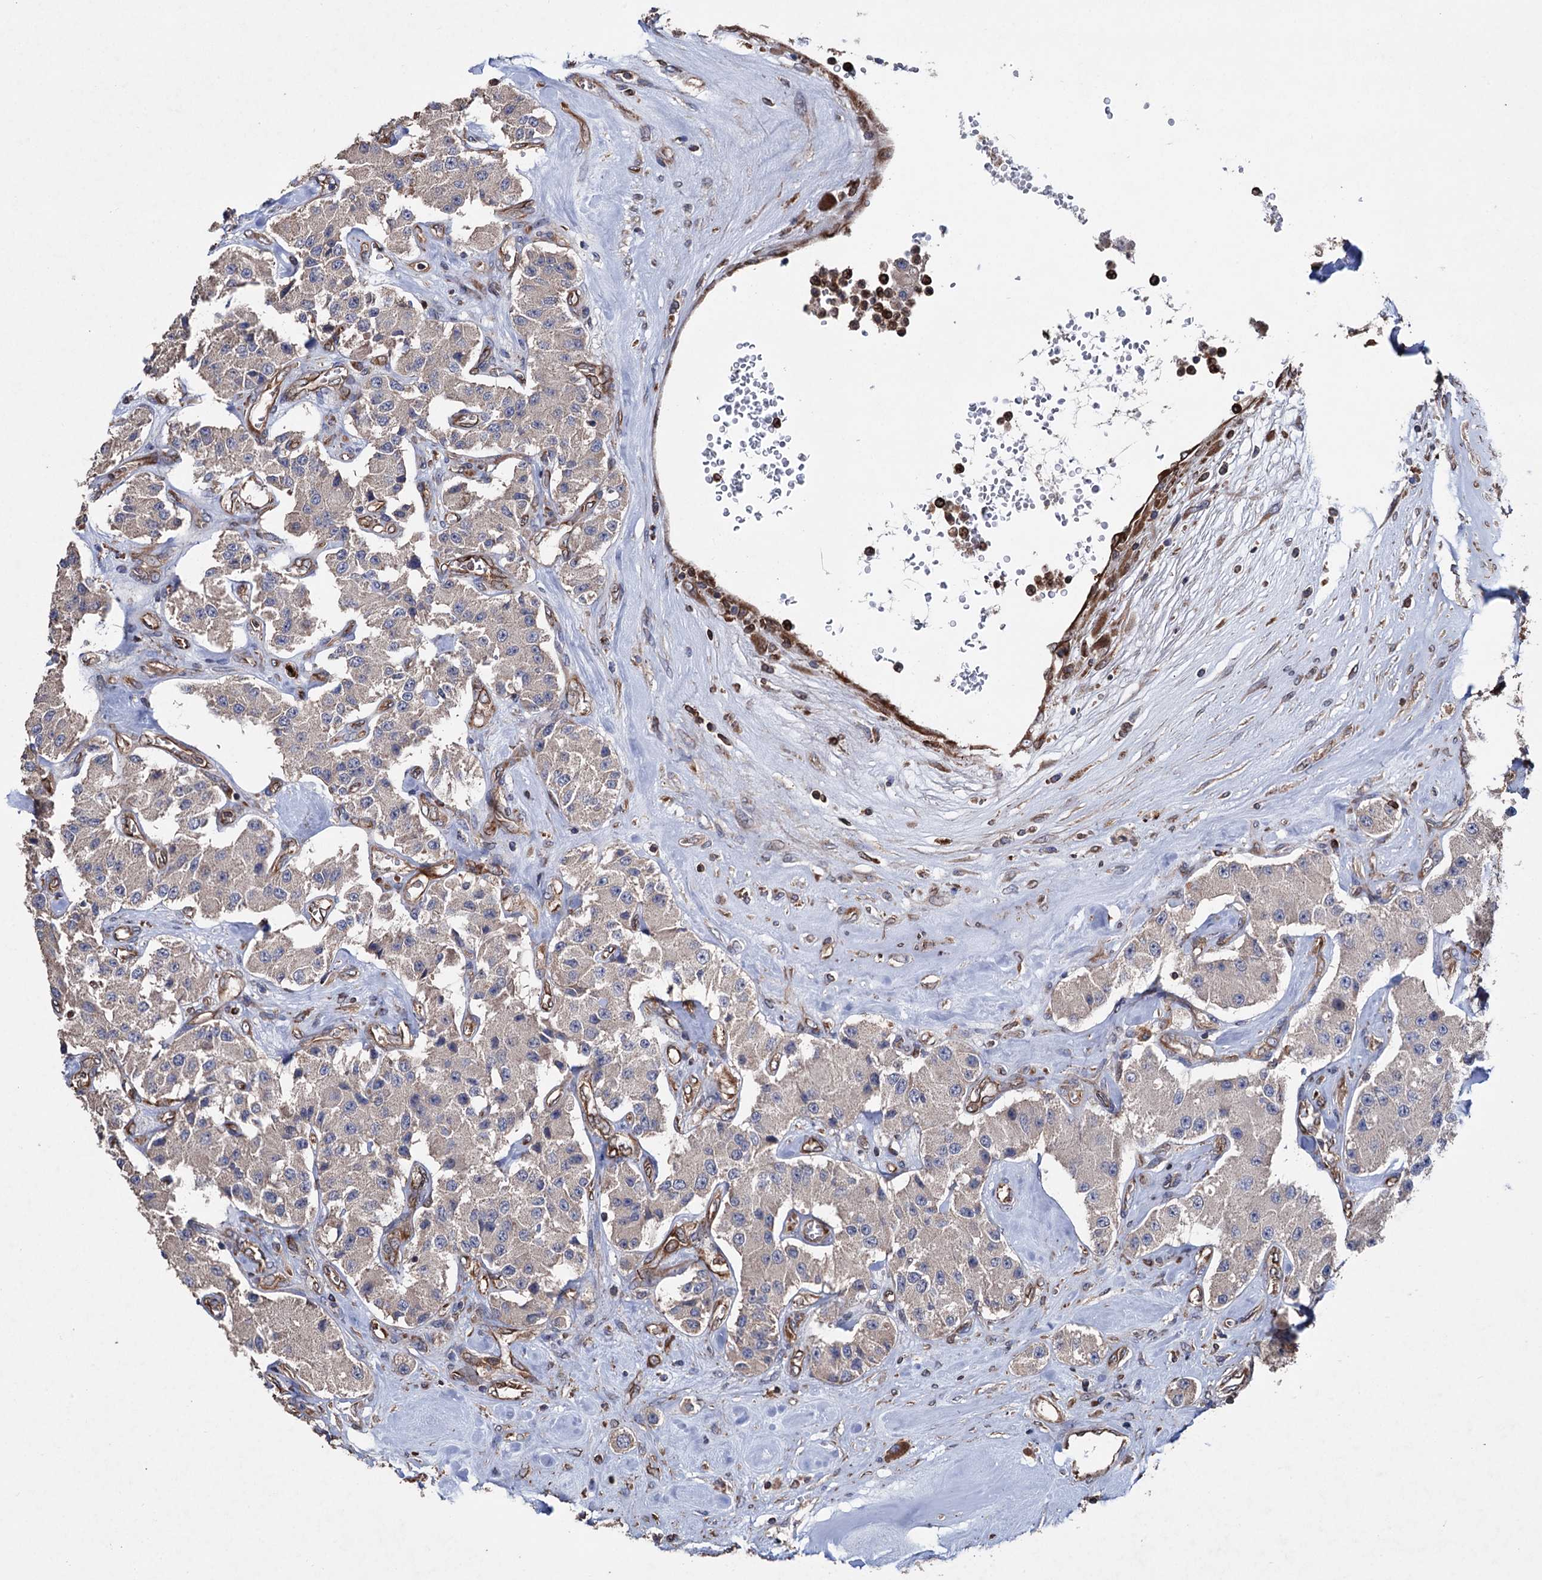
{"staining": {"intensity": "negative", "quantity": "none", "location": "none"}, "tissue": "carcinoid", "cell_type": "Tumor cells", "image_type": "cancer", "snomed": [{"axis": "morphology", "description": "Carcinoid, malignant, NOS"}, {"axis": "topography", "description": "Pancreas"}], "caption": "Malignant carcinoid was stained to show a protein in brown. There is no significant expression in tumor cells.", "gene": "STING1", "patient": {"sex": "male", "age": 41}}